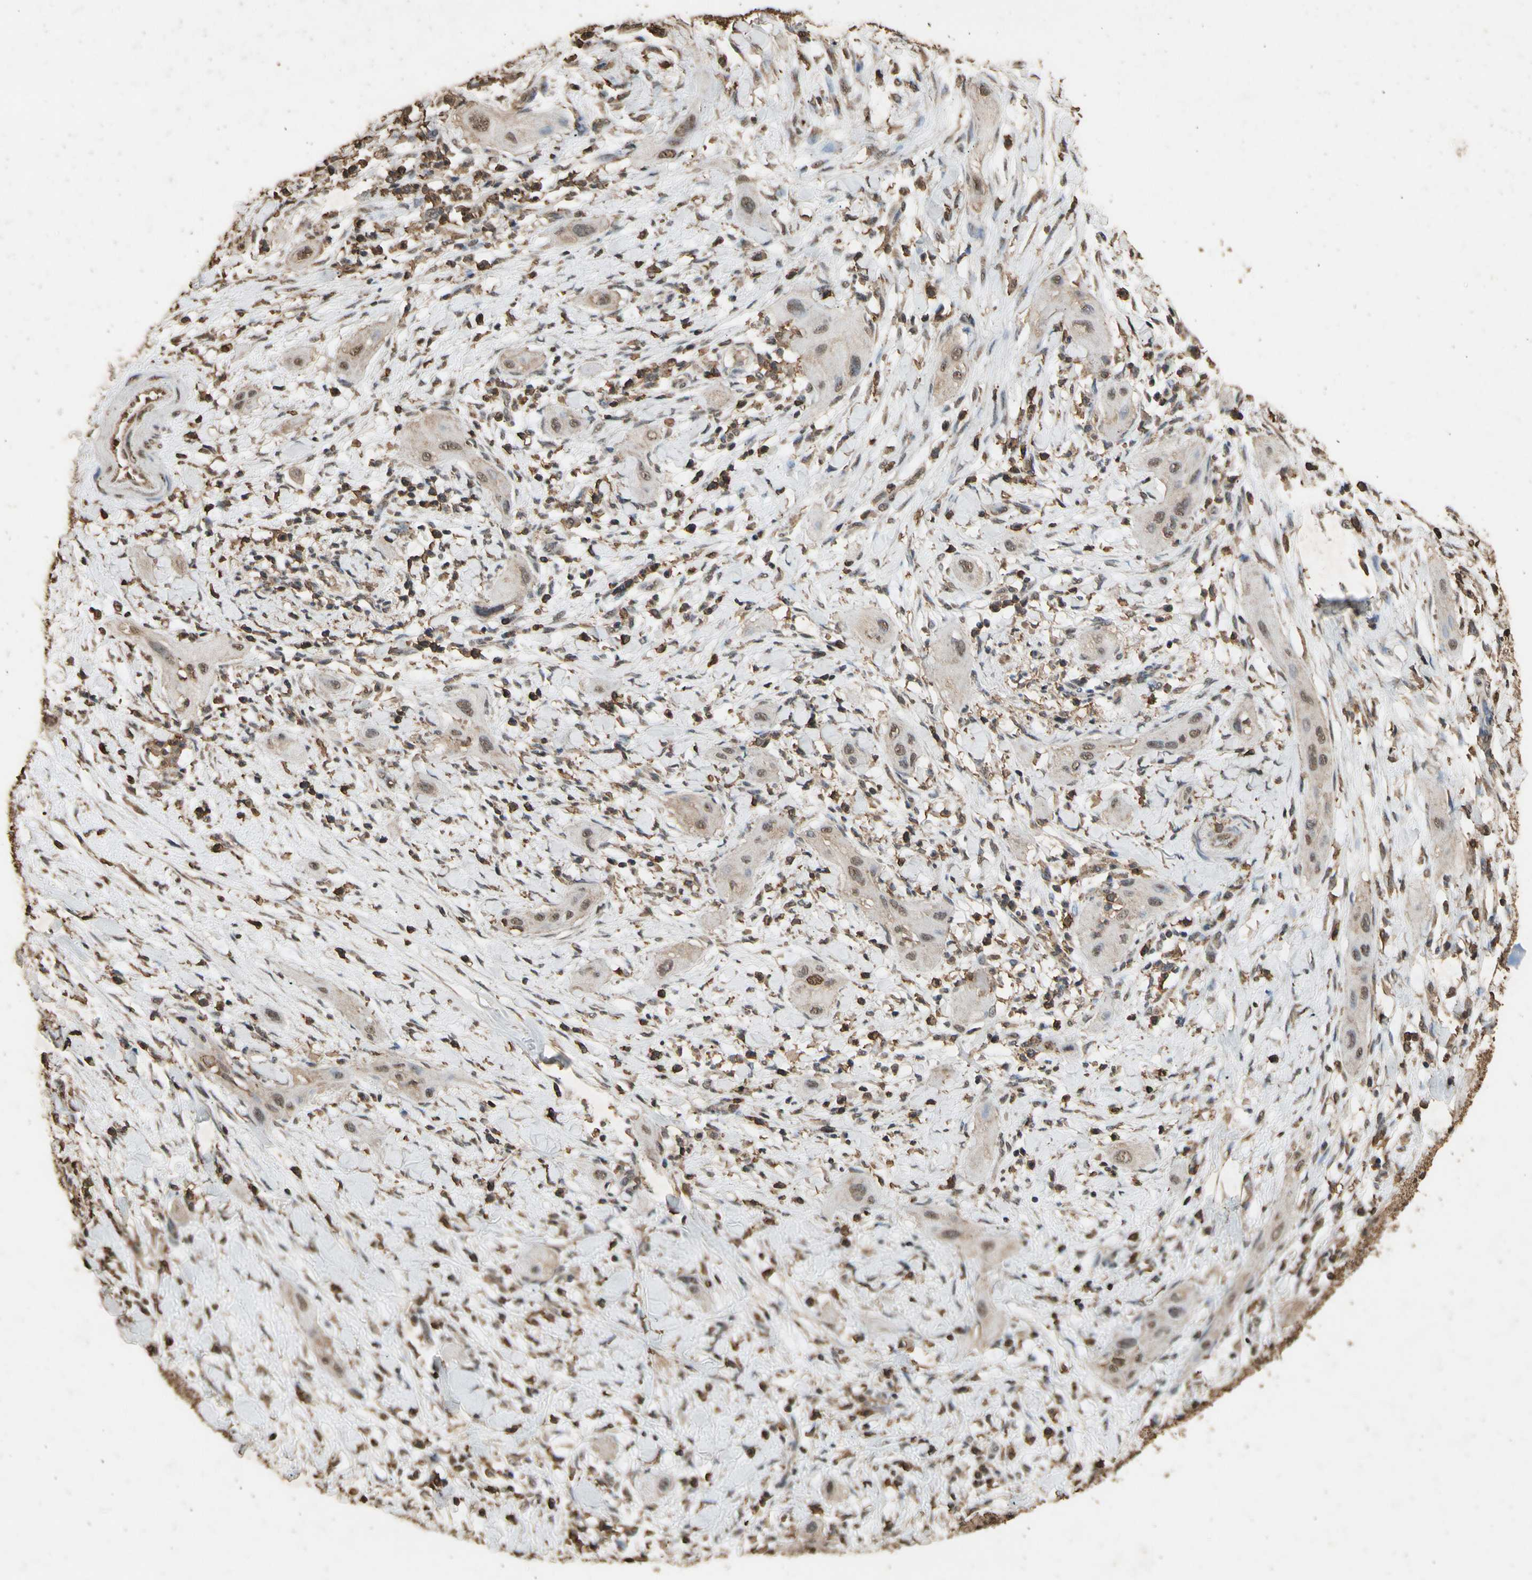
{"staining": {"intensity": "moderate", "quantity": ">75%", "location": "nuclear"}, "tissue": "lung cancer", "cell_type": "Tumor cells", "image_type": "cancer", "snomed": [{"axis": "morphology", "description": "Squamous cell carcinoma, NOS"}, {"axis": "topography", "description": "Lung"}], "caption": "This is an image of IHC staining of lung cancer, which shows moderate positivity in the nuclear of tumor cells.", "gene": "TNFSF13B", "patient": {"sex": "female", "age": 47}}